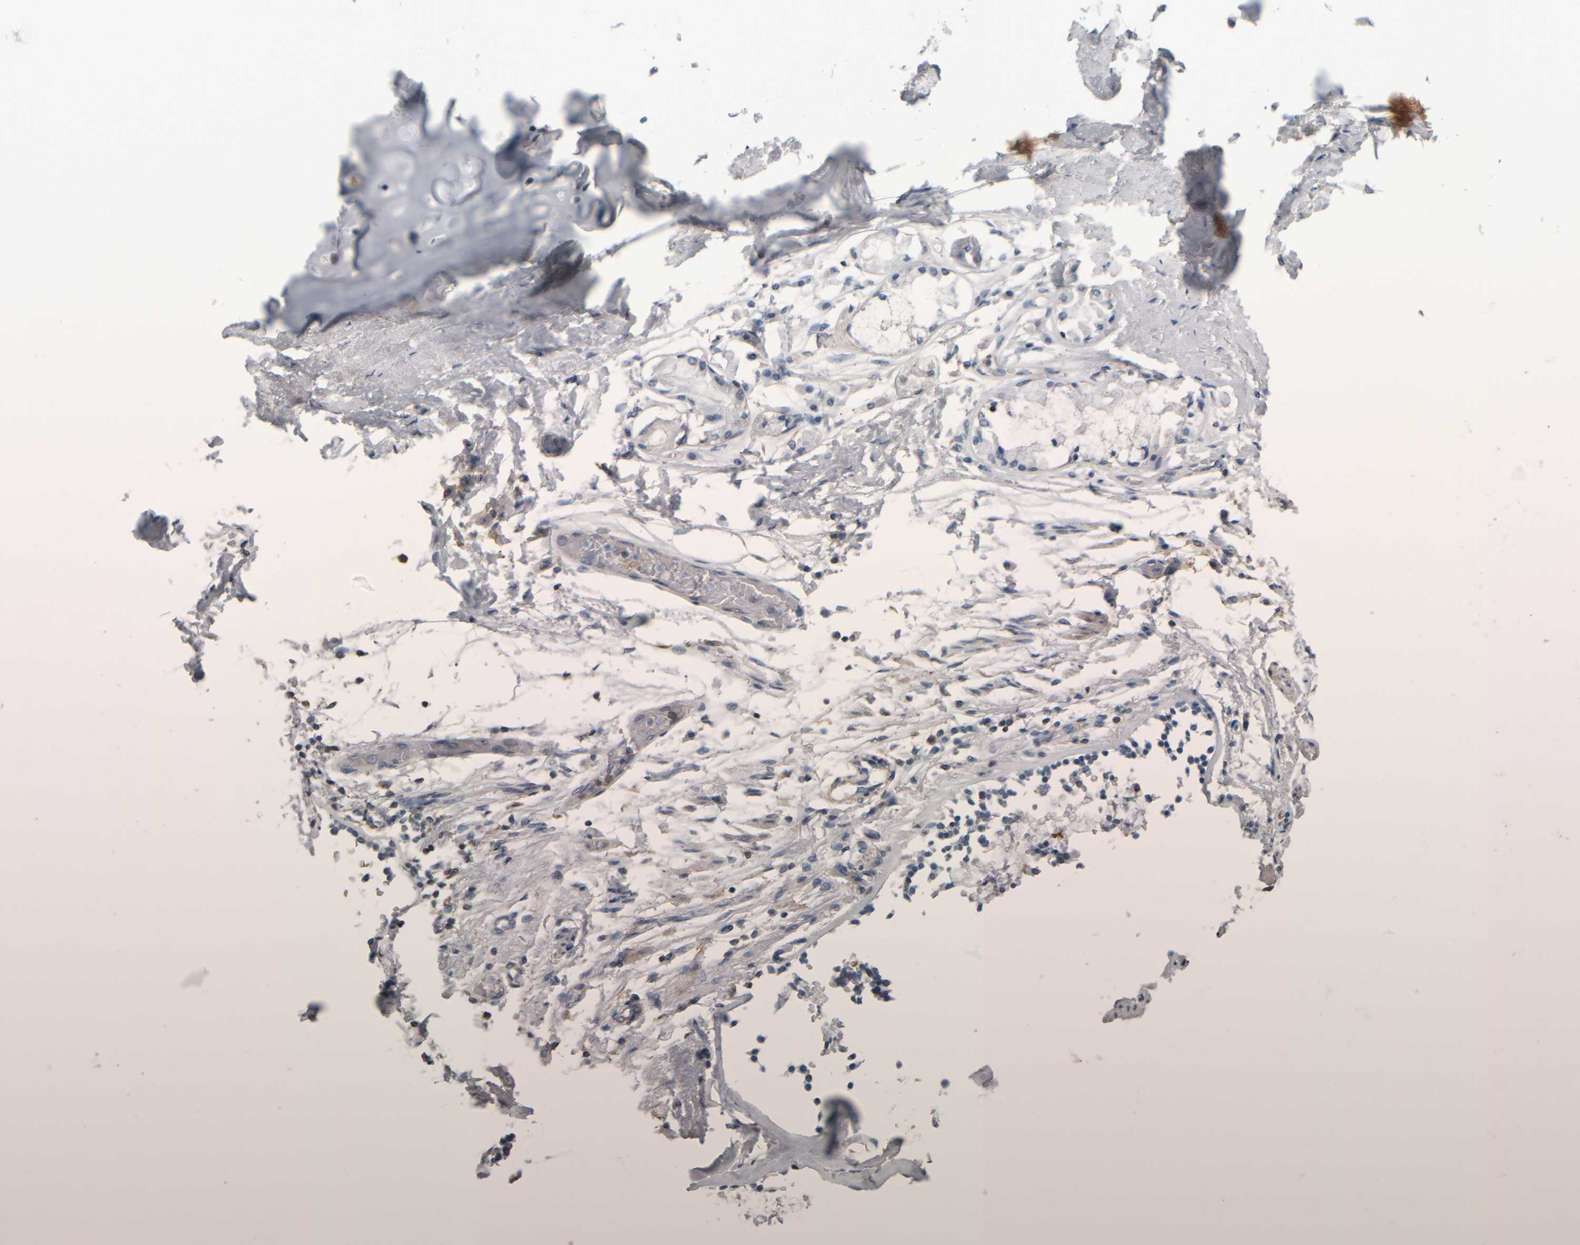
{"staining": {"intensity": "negative", "quantity": "none", "location": "none"}, "tissue": "adipose tissue", "cell_type": "Adipocytes", "image_type": "normal", "snomed": [{"axis": "morphology", "description": "Normal tissue, NOS"}, {"axis": "topography", "description": "Cartilage tissue"}, {"axis": "topography", "description": "Lung"}], "caption": "IHC histopathology image of benign adipose tissue stained for a protein (brown), which reveals no staining in adipocytes.", "gene": "CAVIN4", "patient": {"sex": "female", "age": 77}}